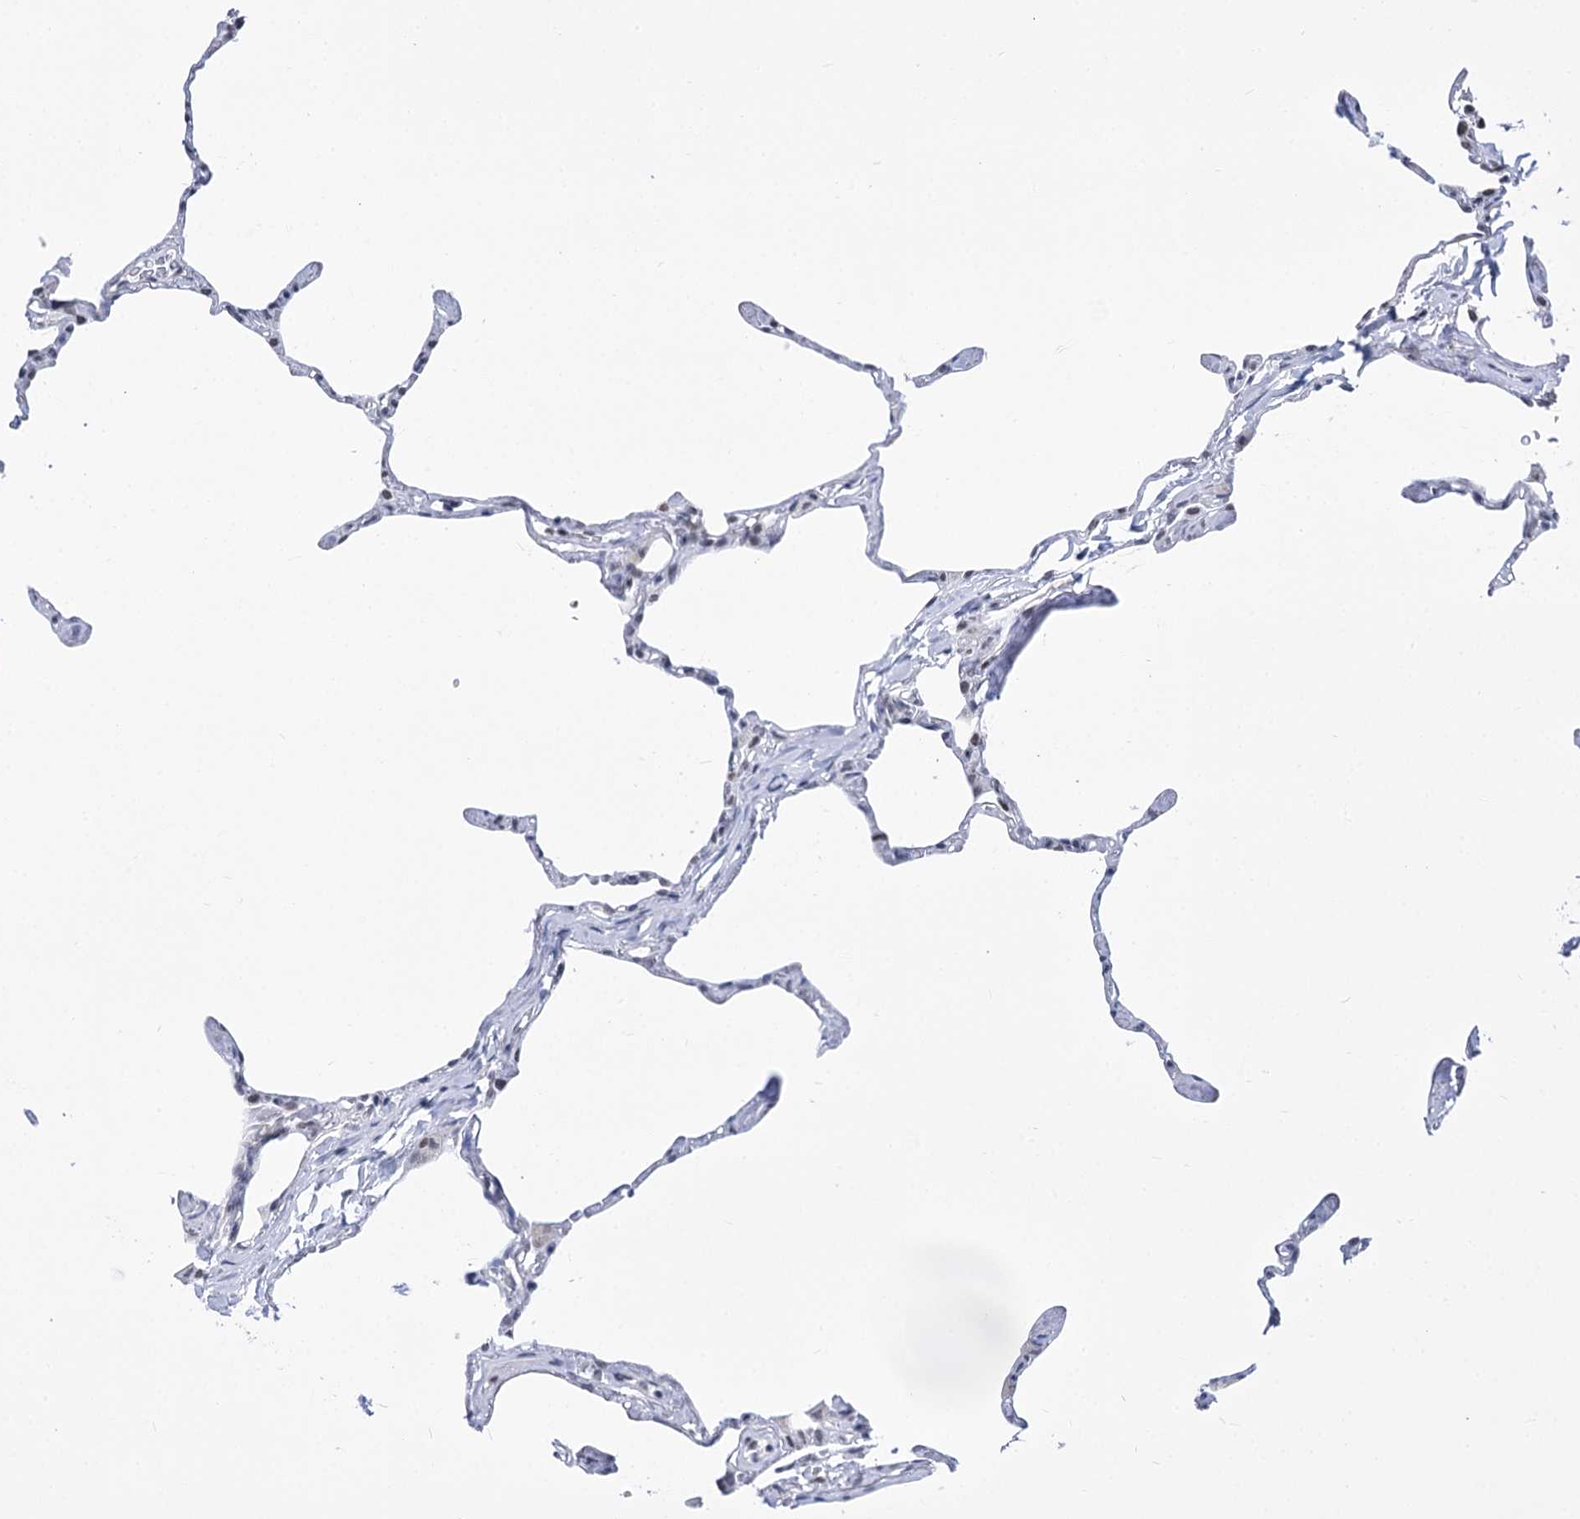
{"staining": {"intensity": "negative", "quantity": "none", "location": "none"}, "tissue": "lung", "cell_type": "Alveolar cells", "image_type": "normal", "snomed": [{"axis": "morphology", "description": "Normal tissue, NOS"}, {"axis": "topography", "description": "Lung"}], "caption": "IHC of normal lung reveals no positivity in alveolar cells.", "gene": "POU4F3", "patient": {"sex": "male", "age": 65}}